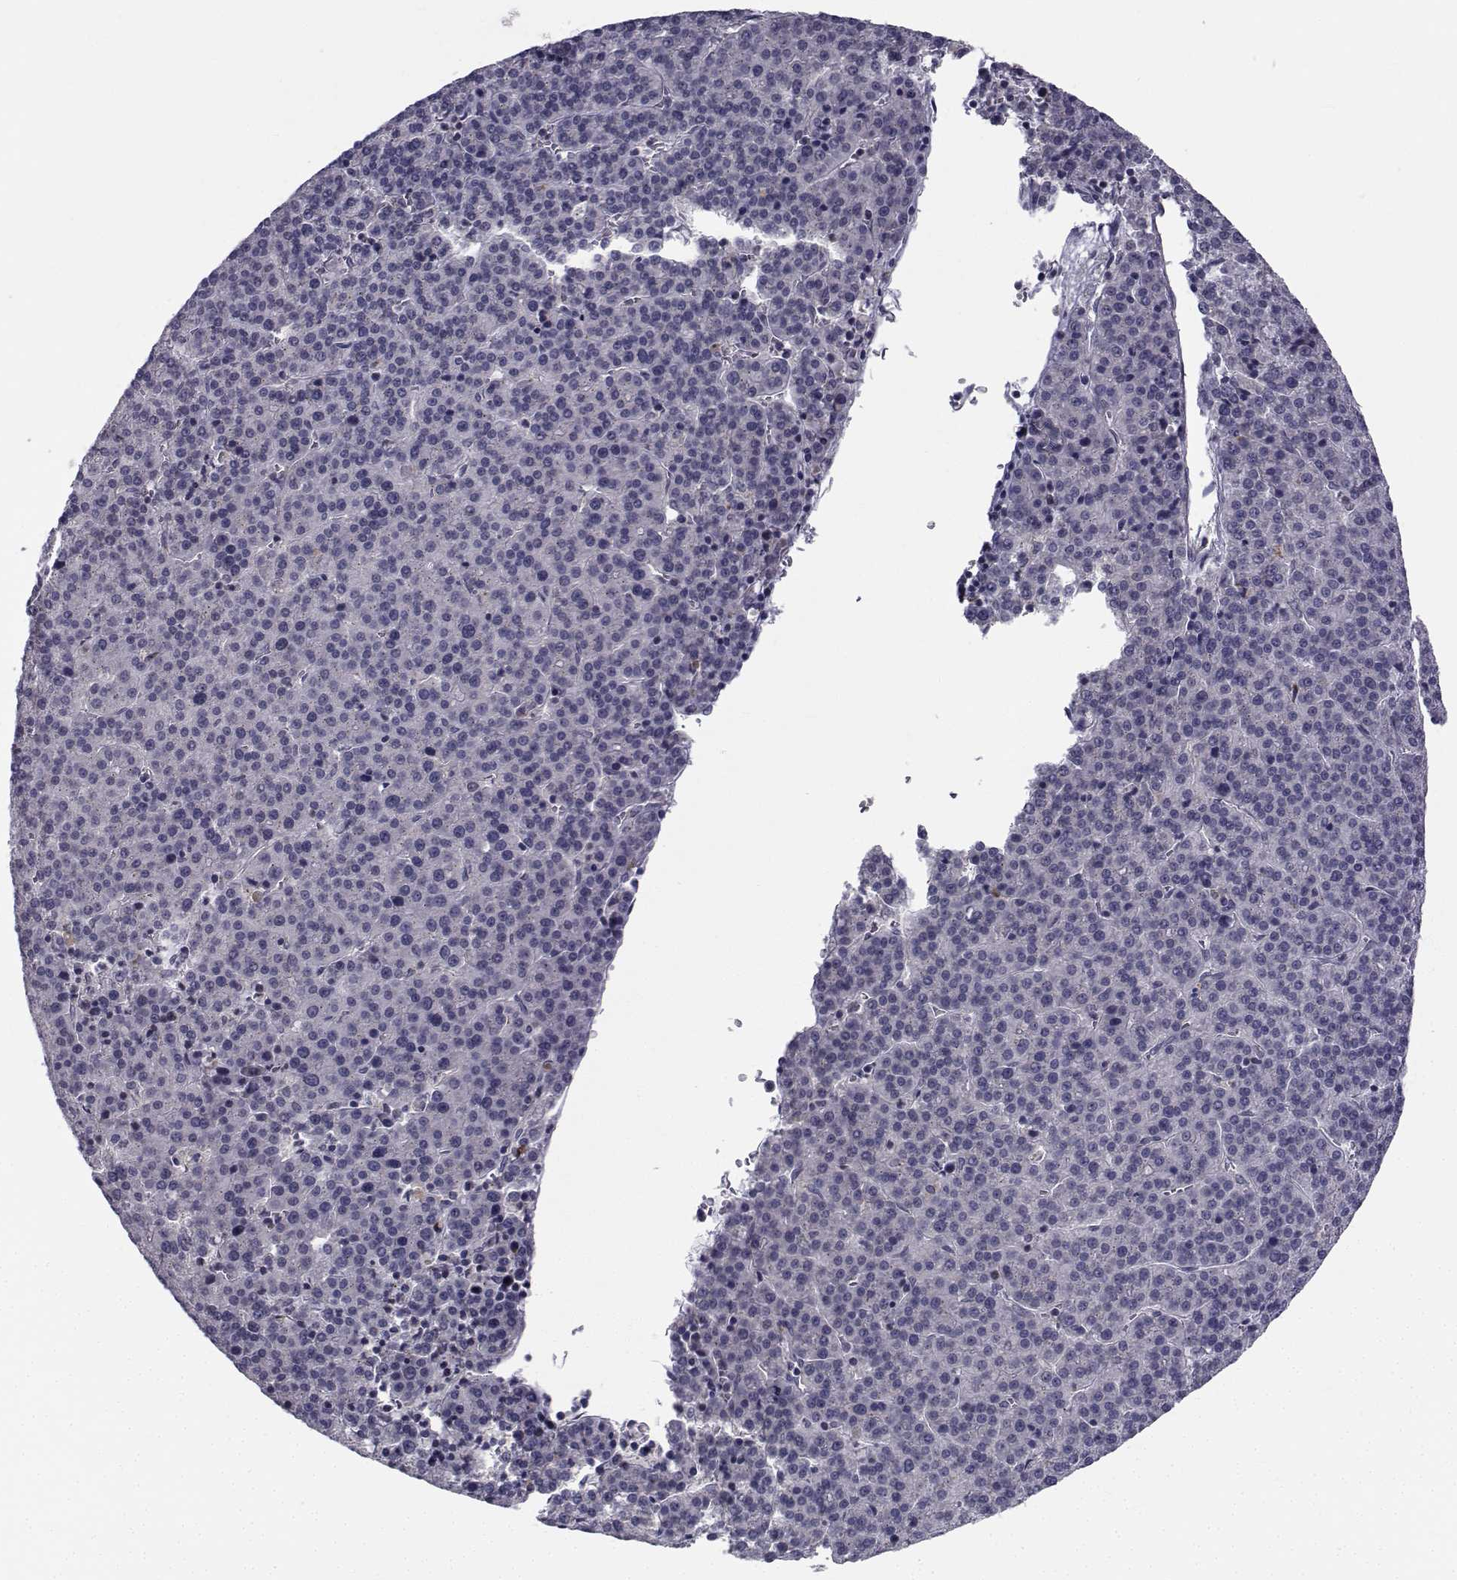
{"staining": {"intensity": "negative", "quantity": "none", "location": "none"}, "tissue": "liver cancer", "cell_type": "Tumor cells", "image_type": "cancer", "snomed": [{"axis": "morphology", "description": "Carcinoma, Hepatocellular, NOS"}, {"axis": "topography", "description": "Liver"}], "caption": "The image demonstrates no significant positivity in tumor cells of liver cancer (hepatocellular carcinoma).", "gene": "ANGPT1", "patient": {"sex": "female", "age": 58}}